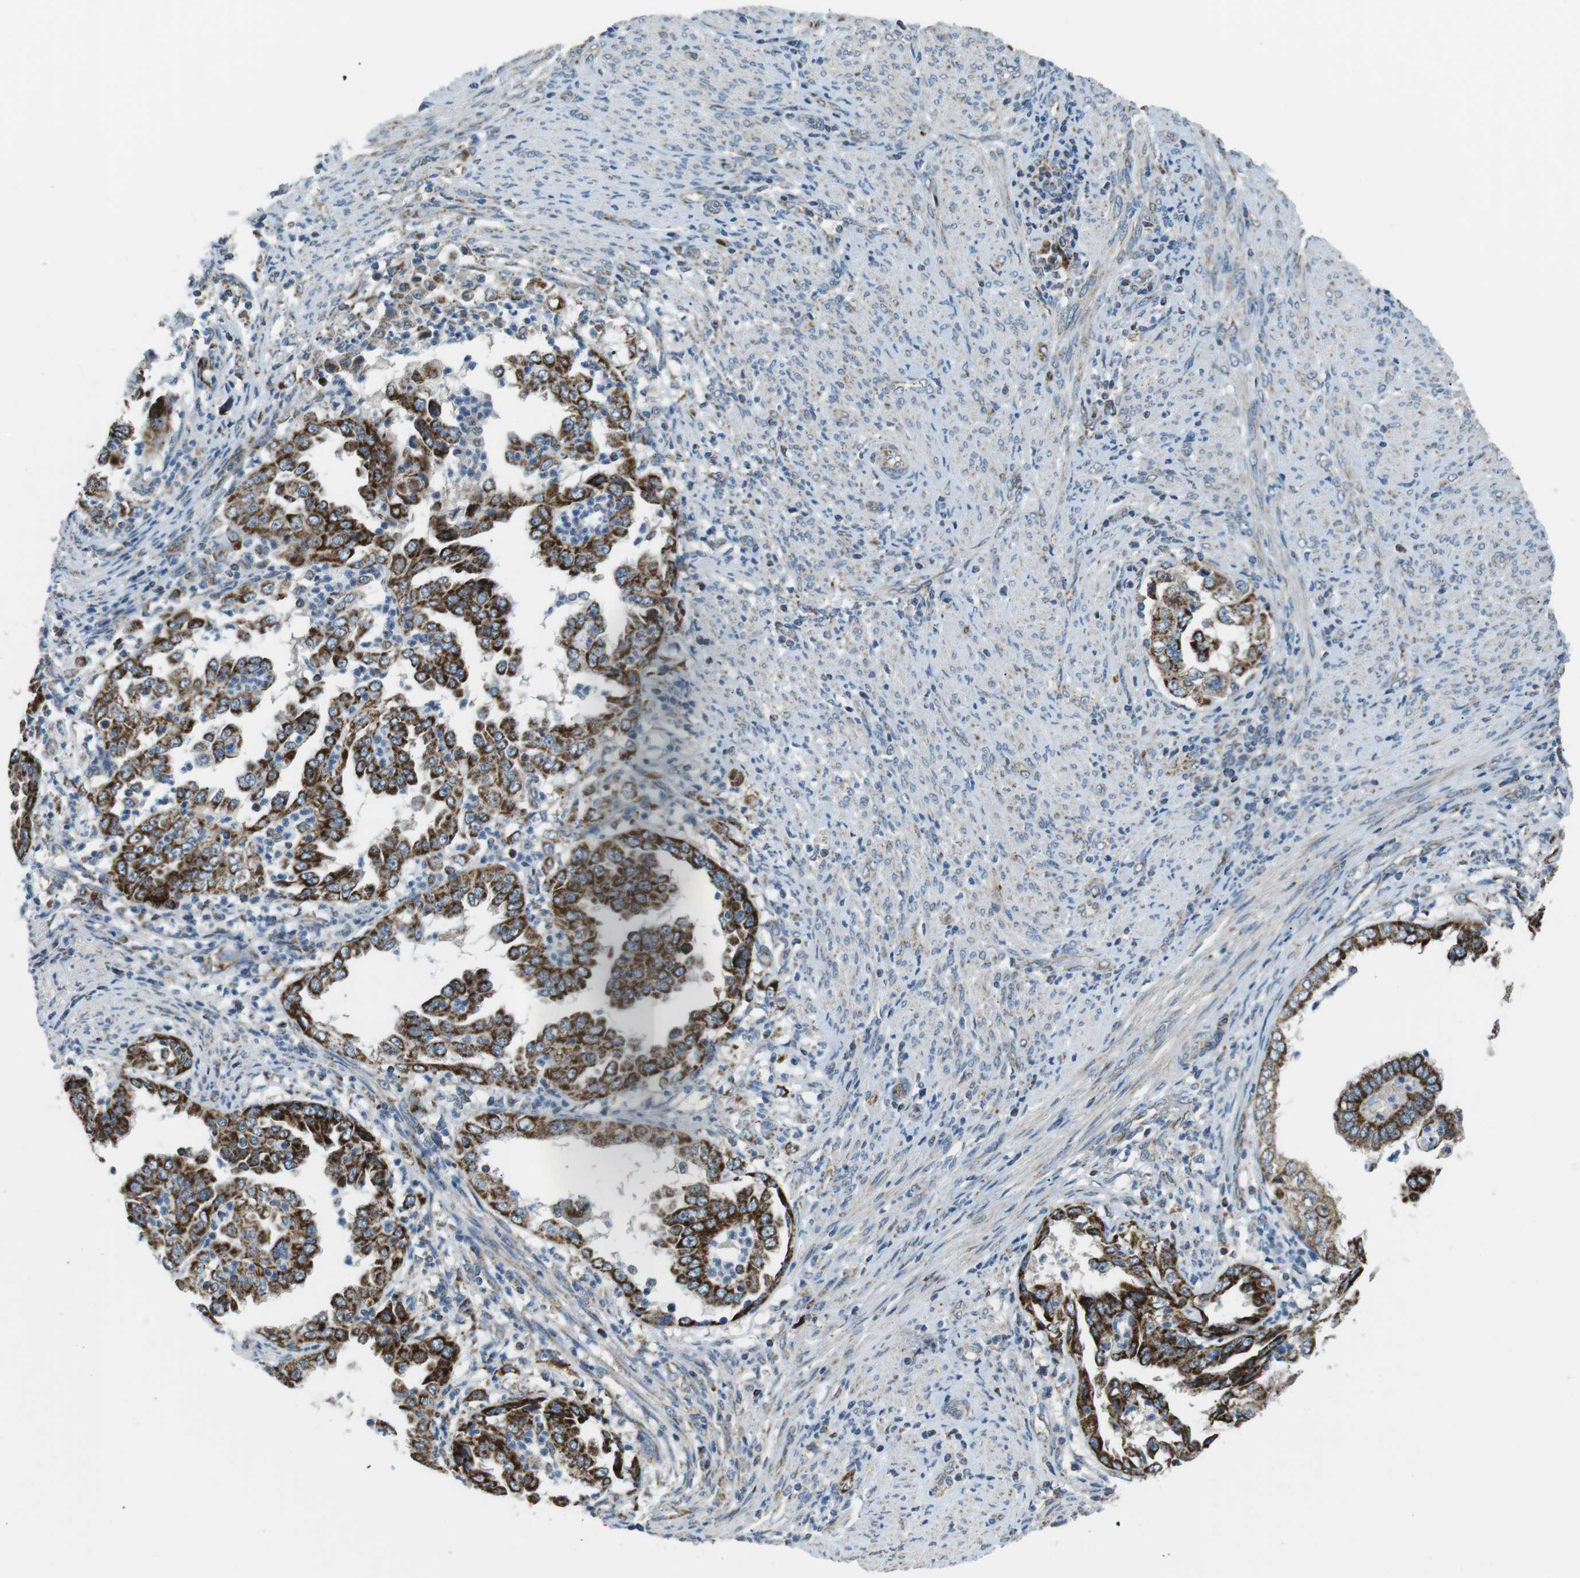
{"staining": {"intensity": "strong", "quantity": ">75%", "location": "cytoplasmic/membranous"}, "tissue": "endometrial cancer", "cell_type": "Tumor cells", "image_type": "cancer", "snomed": [{"axis": "morphology", "description": "Adenocarcinoma, NOS"}, {"axis": "topography", "description": "Endometrium"}], "caption": "A brown stain highlights strong cytoplasmic/membranous expression of a protein in adenocarcinoma (endometrial) tumor cells.", "gene": "BACE1", "patient": {"sex": "female", "age": 85}}